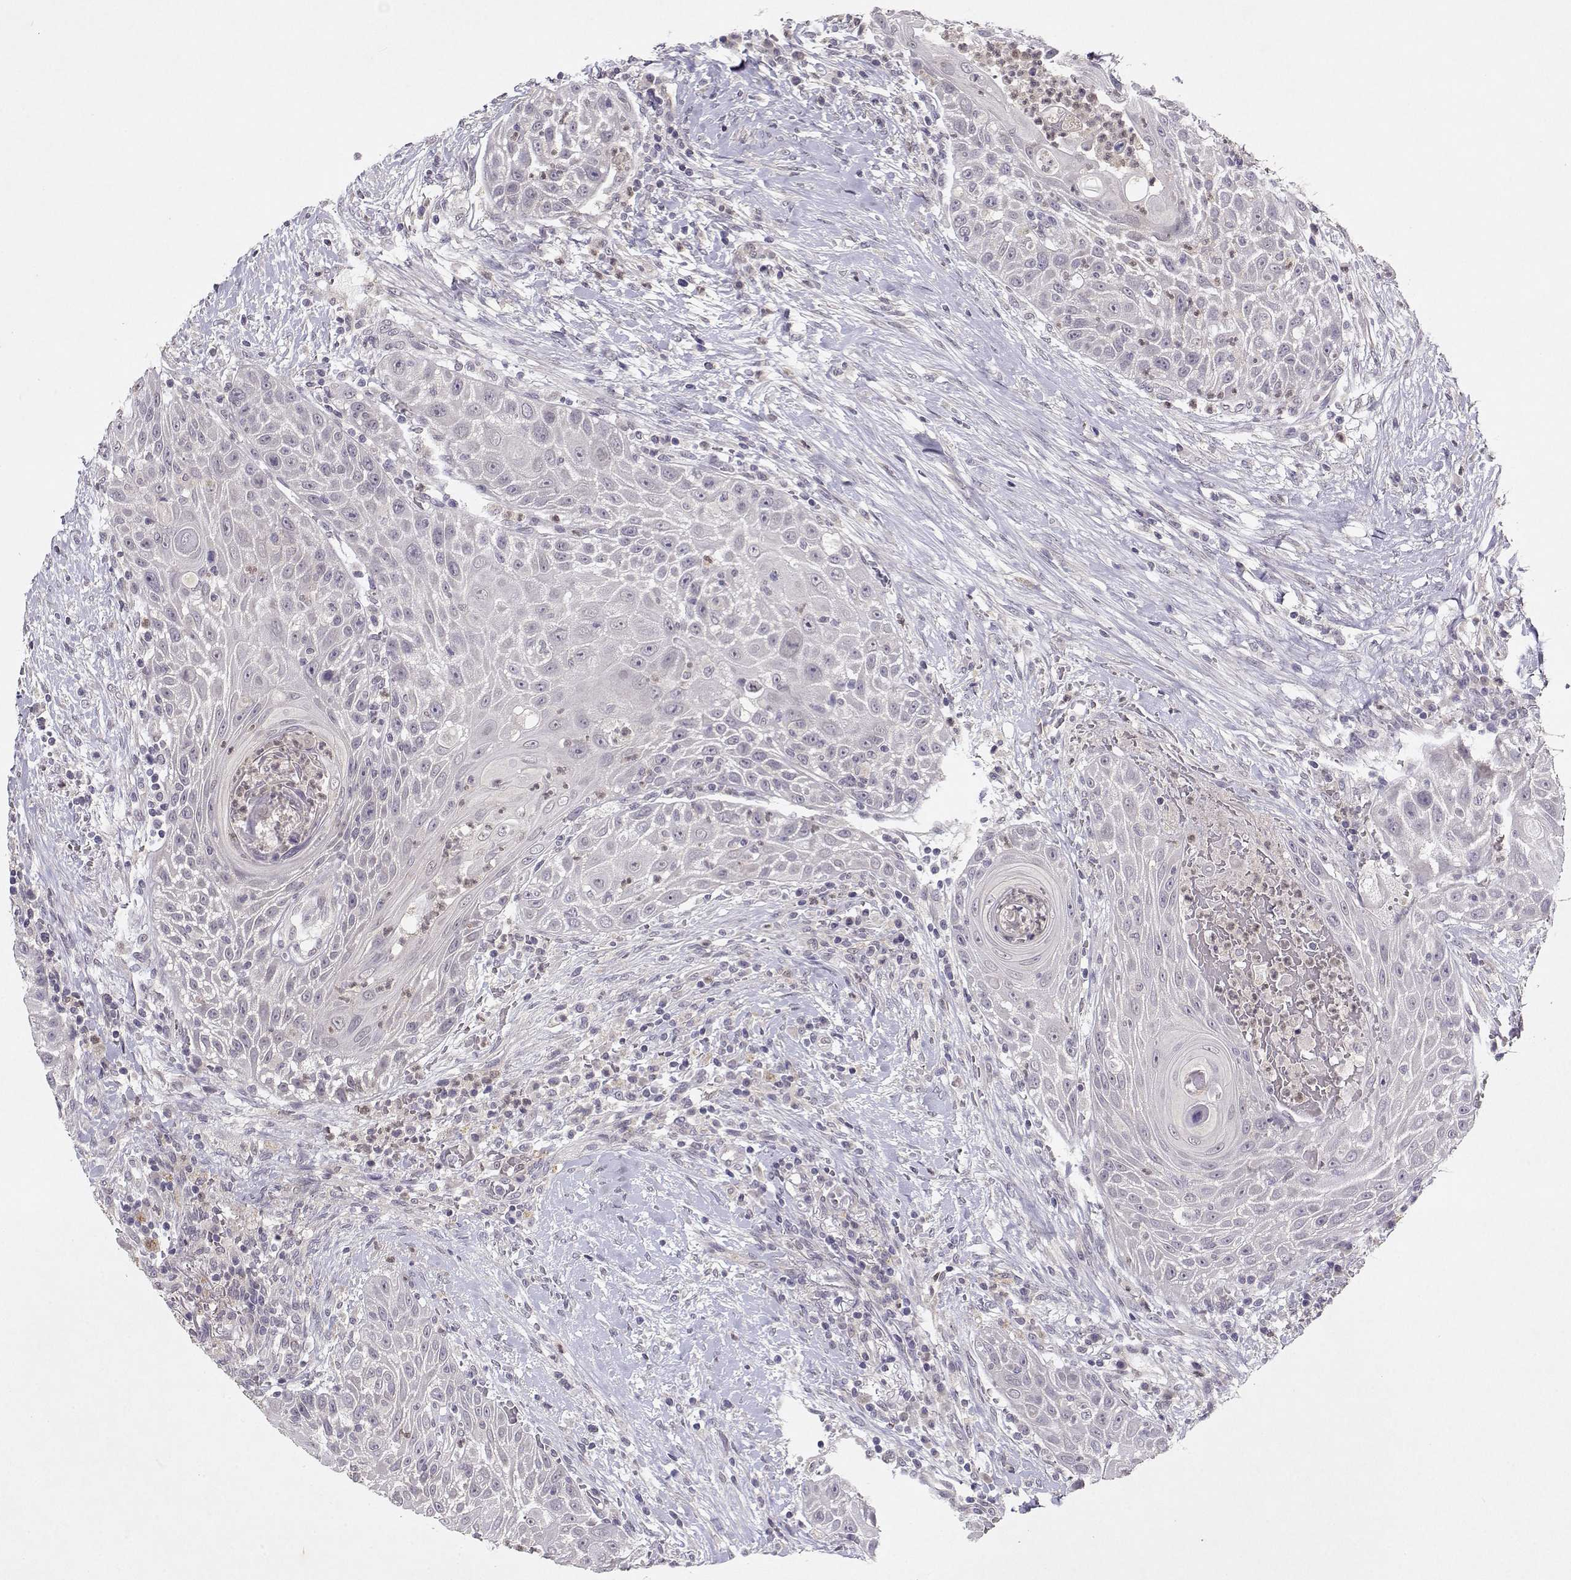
{"staining": {"intensity": "negative", "quantity": "none", "location": "none"}, "tissue": "head and neck cancer", "cell_type": "Tumor cells", "image_type": "cancer", "snomed": [{"axis": "morphology", "description": "Squamous cell carcinoma, NOS"}, {"axis": "topography", "description": "Head-Neck"}], "caption": "Head and neck cancer (squamous cell carcinoma) was stained to show a protein in brown. There is no significant expression in tumor cells.", "gene": "BMX", "patient": {"sex": "male", "age": 69}}